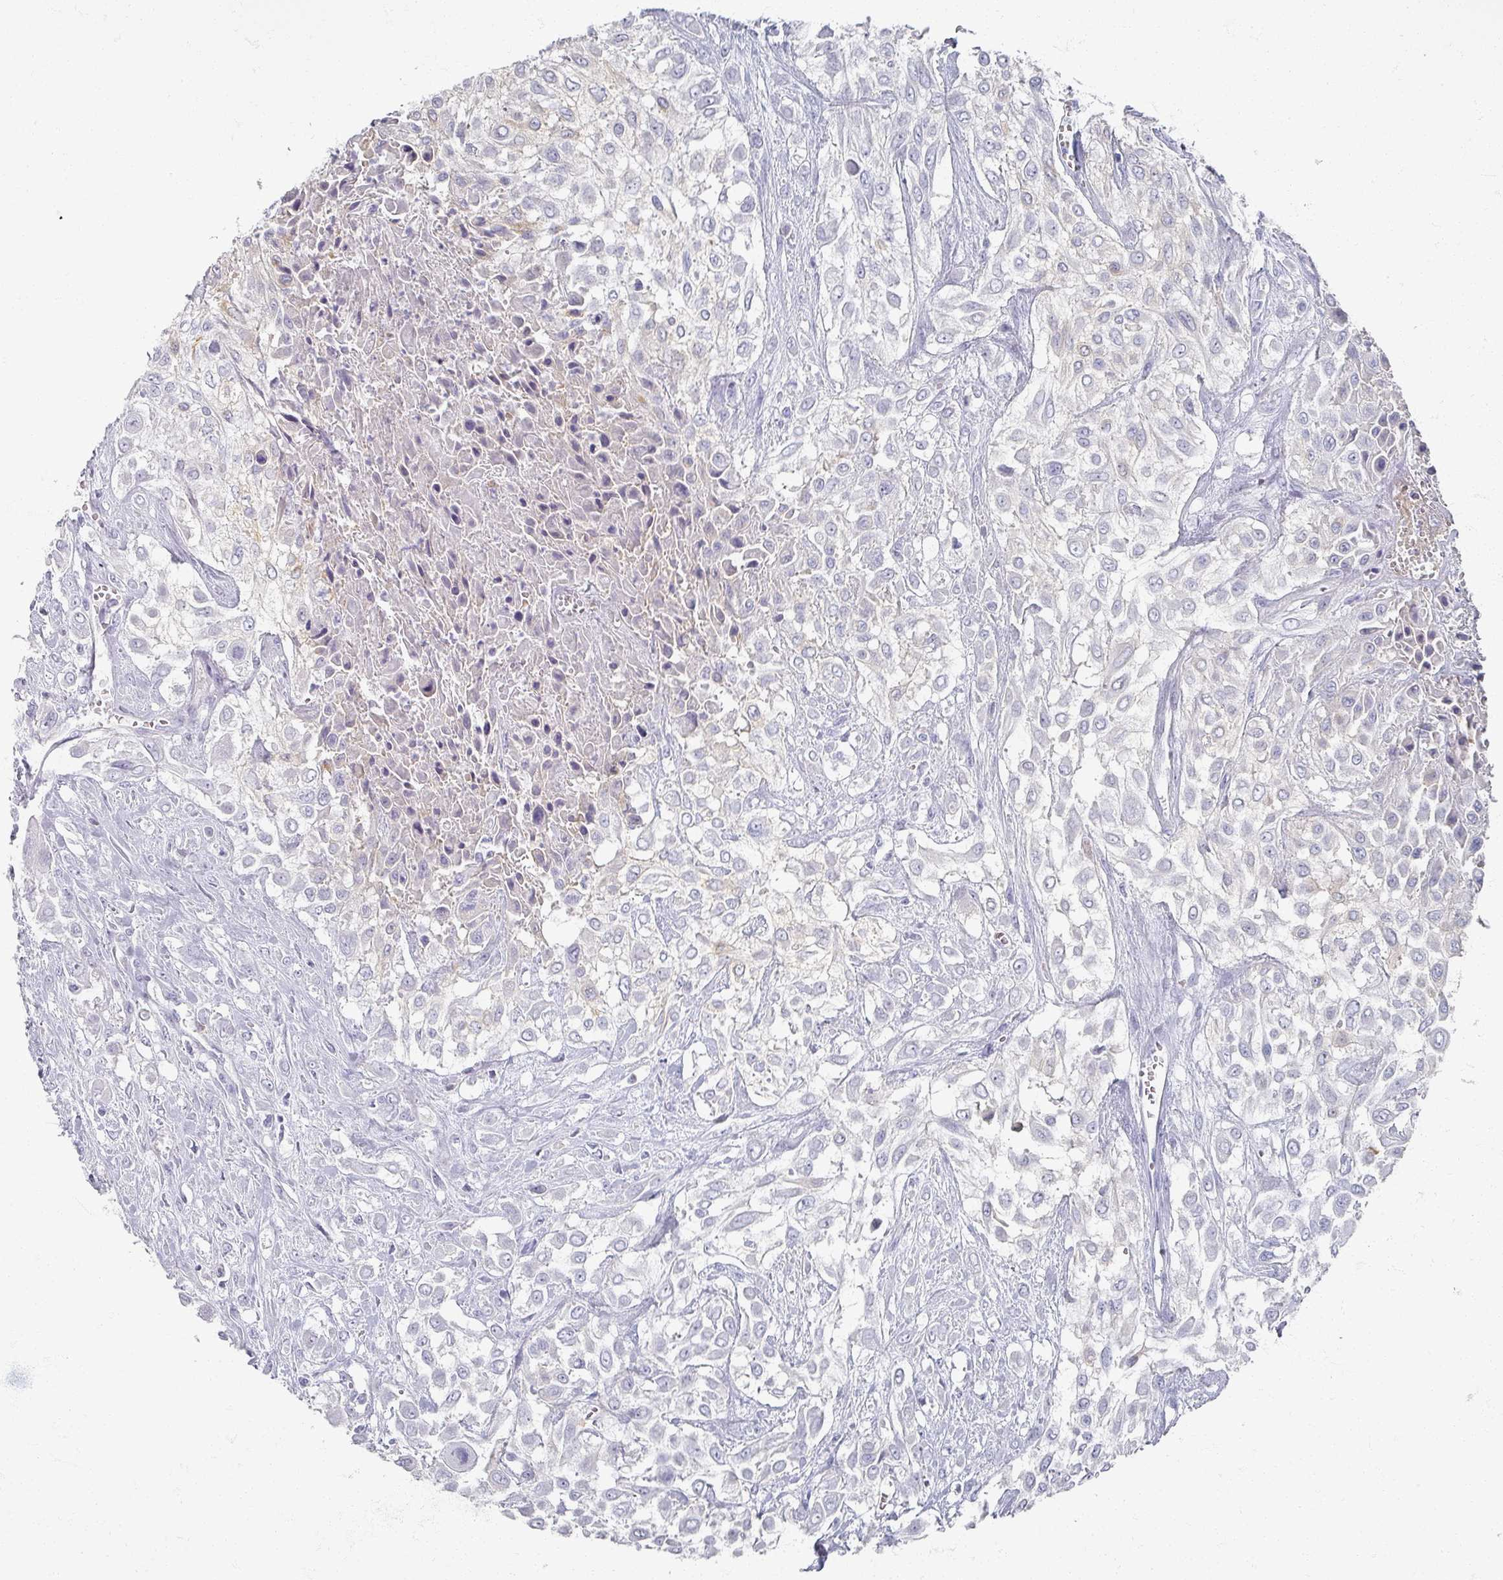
{"staining": {"intensity": "negative", "quantity": "none", "location": "none"}, "tissue": "urothelial cancer", "cell_type": "Tumor cells", "image_type": "cancer", "snomed": [{"axis": "morphology", "description": "Urothelial carcinoma, High grade"}, {"axis": "topography", "description": "Urinary bladder"}], "caption": "The image displays no significant positivity in tumor cells of urothelial cancer.", "gene": "OMG", "patient": {"sex": "male", "age": 57}}